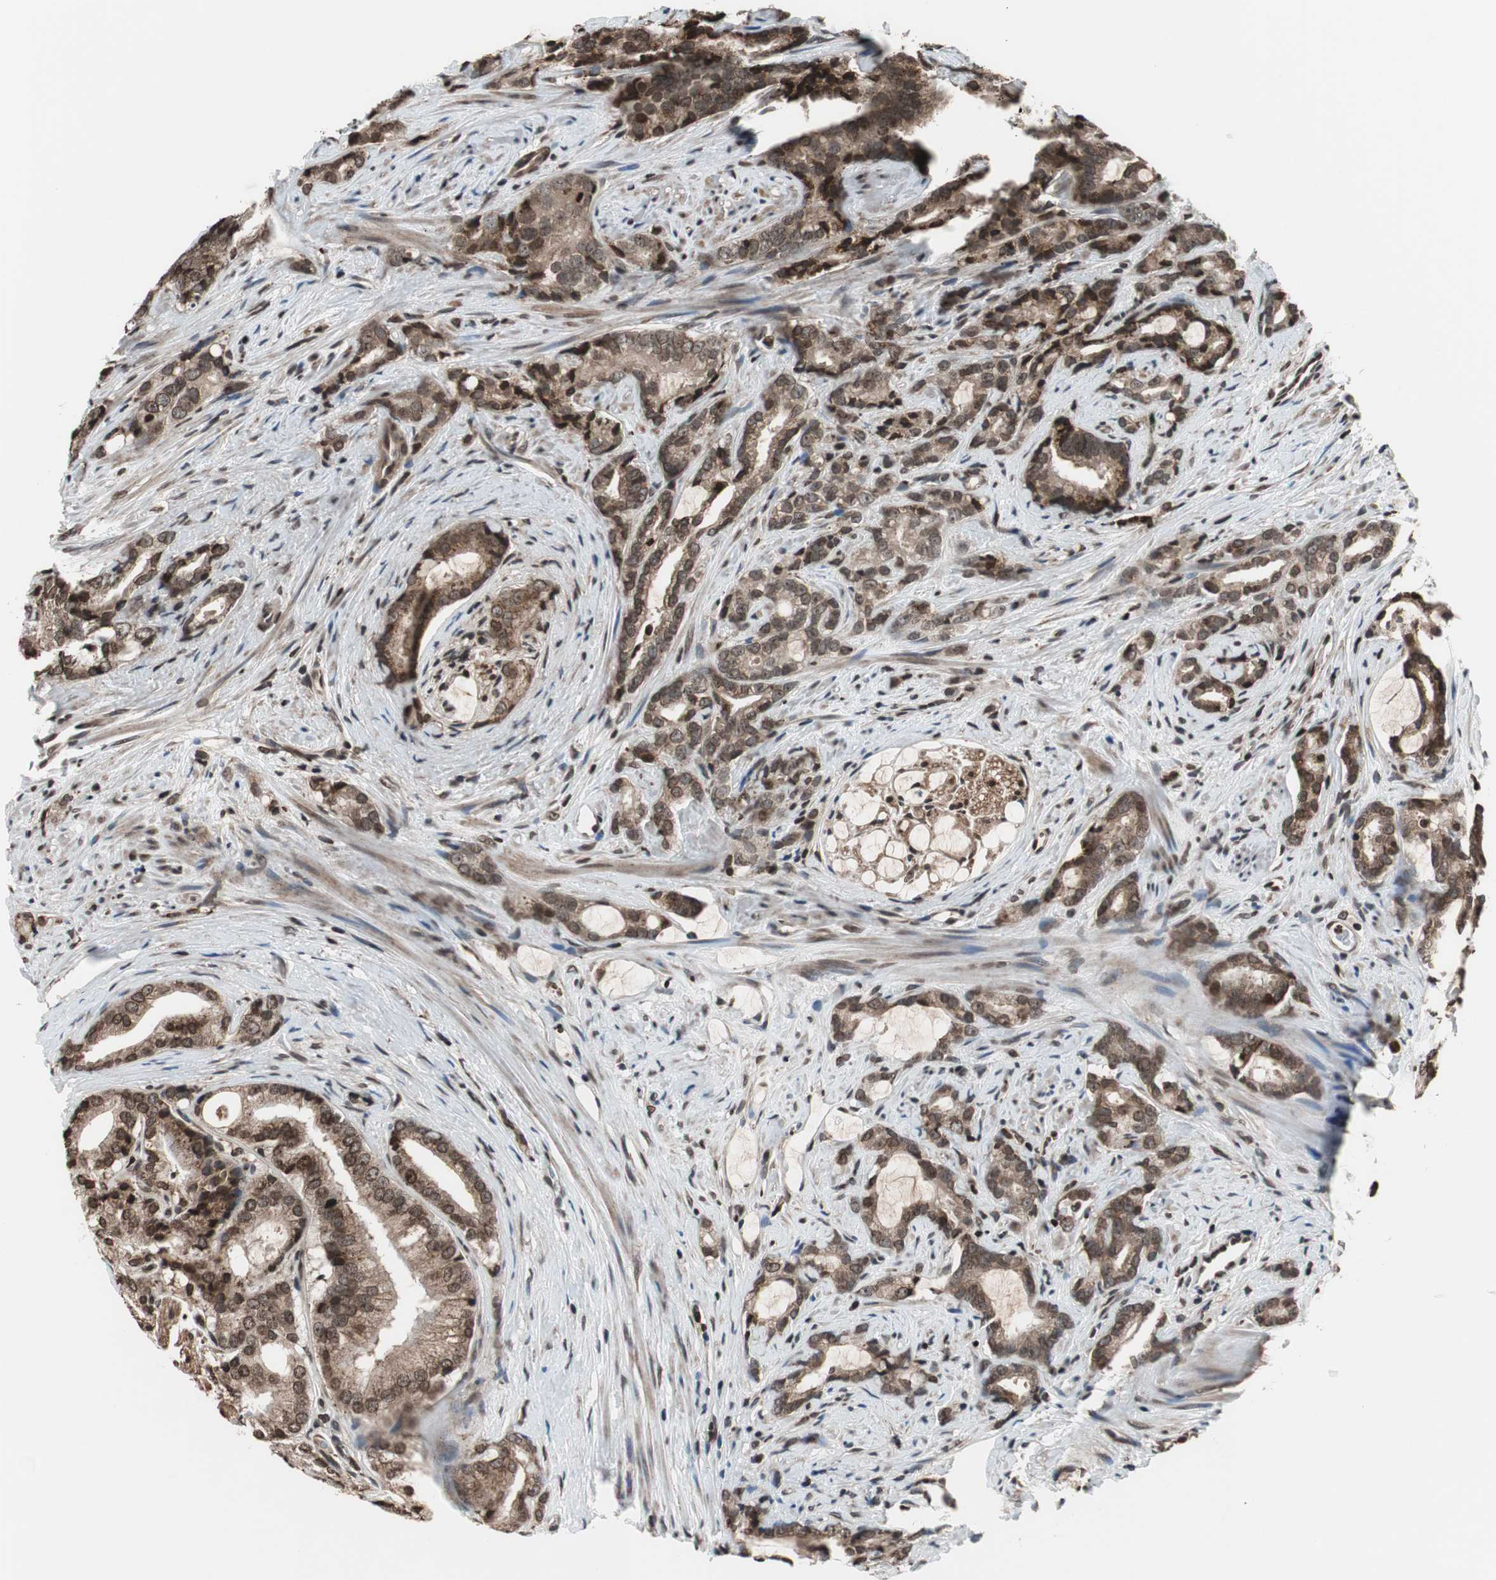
{"staining": {"intensity": "weak", "quantity": "25%-75%", "location": "cytoplasmic/membranous,nuclear"}, "tissue": "prostate cancer", "cell_type": "Tumor cells", "image_type": "cancer", "snomed": [{"axis": "morphology", "description": "Adenocarcinoma, Low grade"}, {"axis": "topography", "description": "Prostate"}], "caption": "Prostate cancer stained for a protein displays weak cytoplasmic/membranous and nuclear positivity in tumor cells.", "gene": "RFC1", "patient": {"sex": "male", "age": 58}}